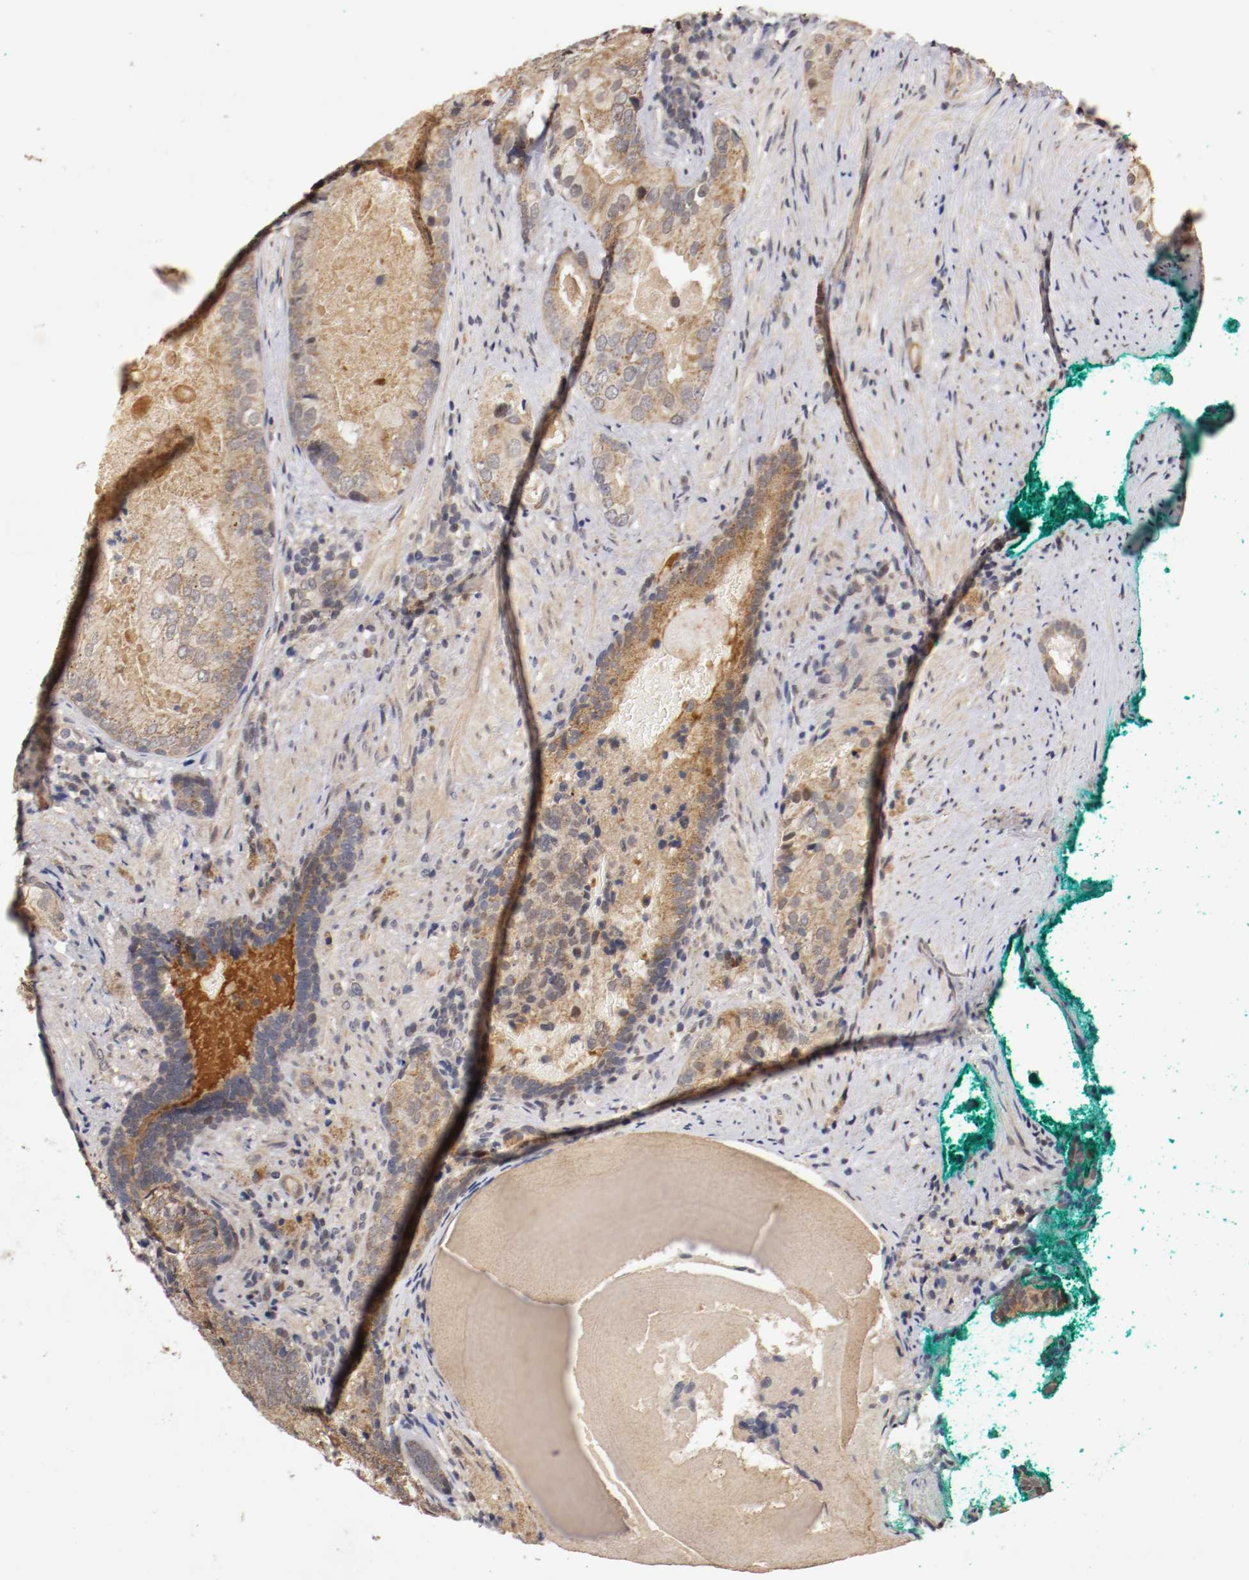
{"staining": {"intensity": "weak", "quantity": ">75%", "location": "cytoplasmic/membranous"}, "tissue": "prostate cancer", "cell_type": "Tumor cells", "image_type": "cancer", "snomed": [{"axis": "morphology", "description": "Adenocarcinoma, High grade"}, {"axis": "topography", "description": "Prostate"}], "caption": "Protein expression by IHC shows weak cytoplasmic/membranous staining in about >75% of tumor cells in prostate adenocarcinoma (high-grade). (DAB (3,3'-diaminobenzidine) IHC, brown staining for protein, blue staining for nuclei).", "gene": "TNFRSF1B", "patient": {"sex": "male", "age": 66}}